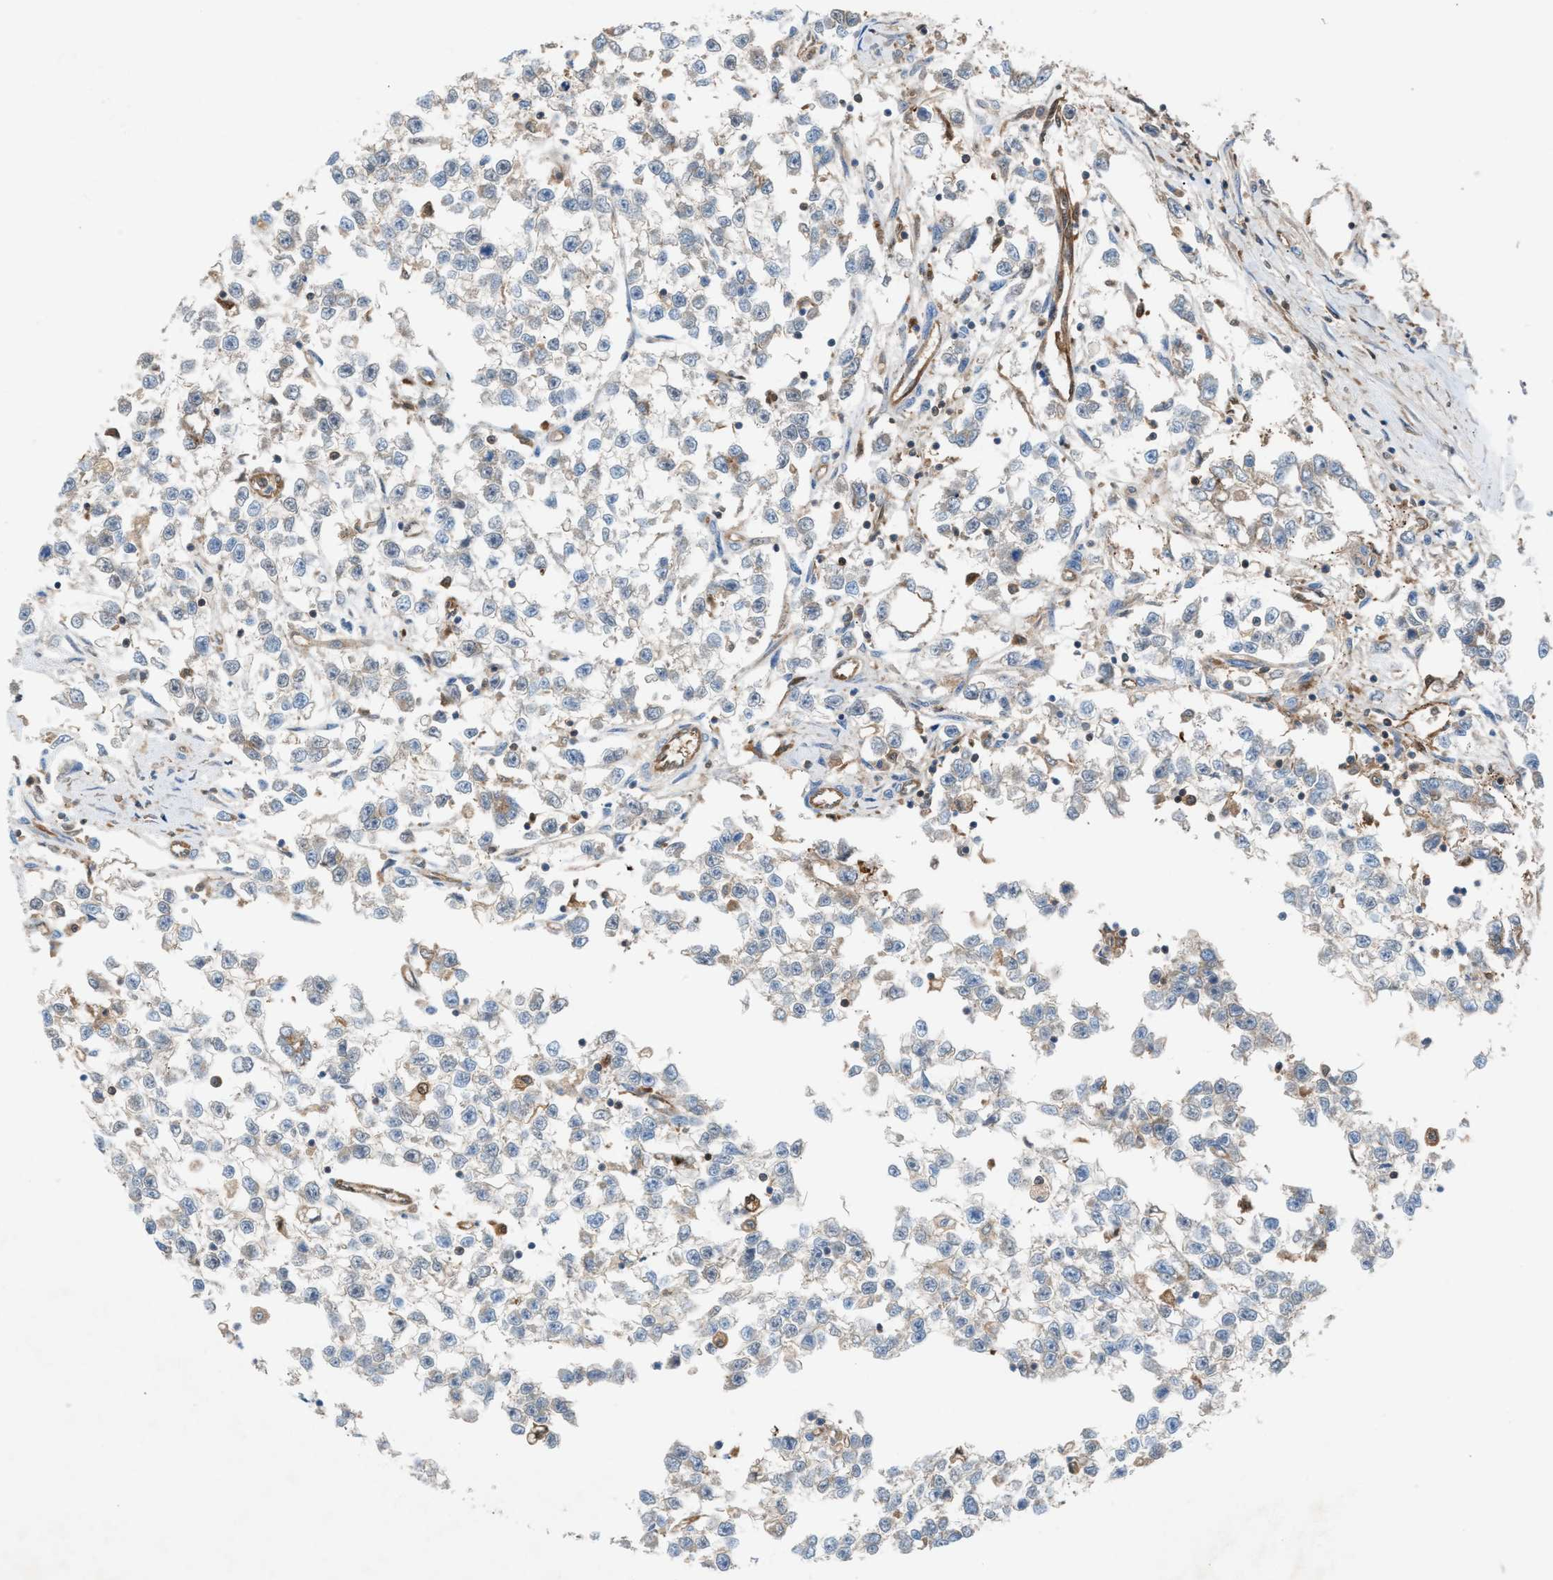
{"staining": {"intensity": "negative", "quantity": "none", "location": "none"}, "tissue": "testis cancer", "cell_type": "Tumor cells", "image_type": "cancer", "snomed": [{"axis": "morphology", "description": "Seminoma, NOS"}, {"axis": "morphology", "description": "Carcinoma, Embryonal, NOS"}, {"axis": "topography", "description": "Testis"}], "caption": "Human testis cancer (embryonal carcinoma) stained for a protein using immunohistochemistry (IHC) shows no staining in tumor cells.", "gene": "TPK1", "patient": {"sex": "male", "age": 51}}